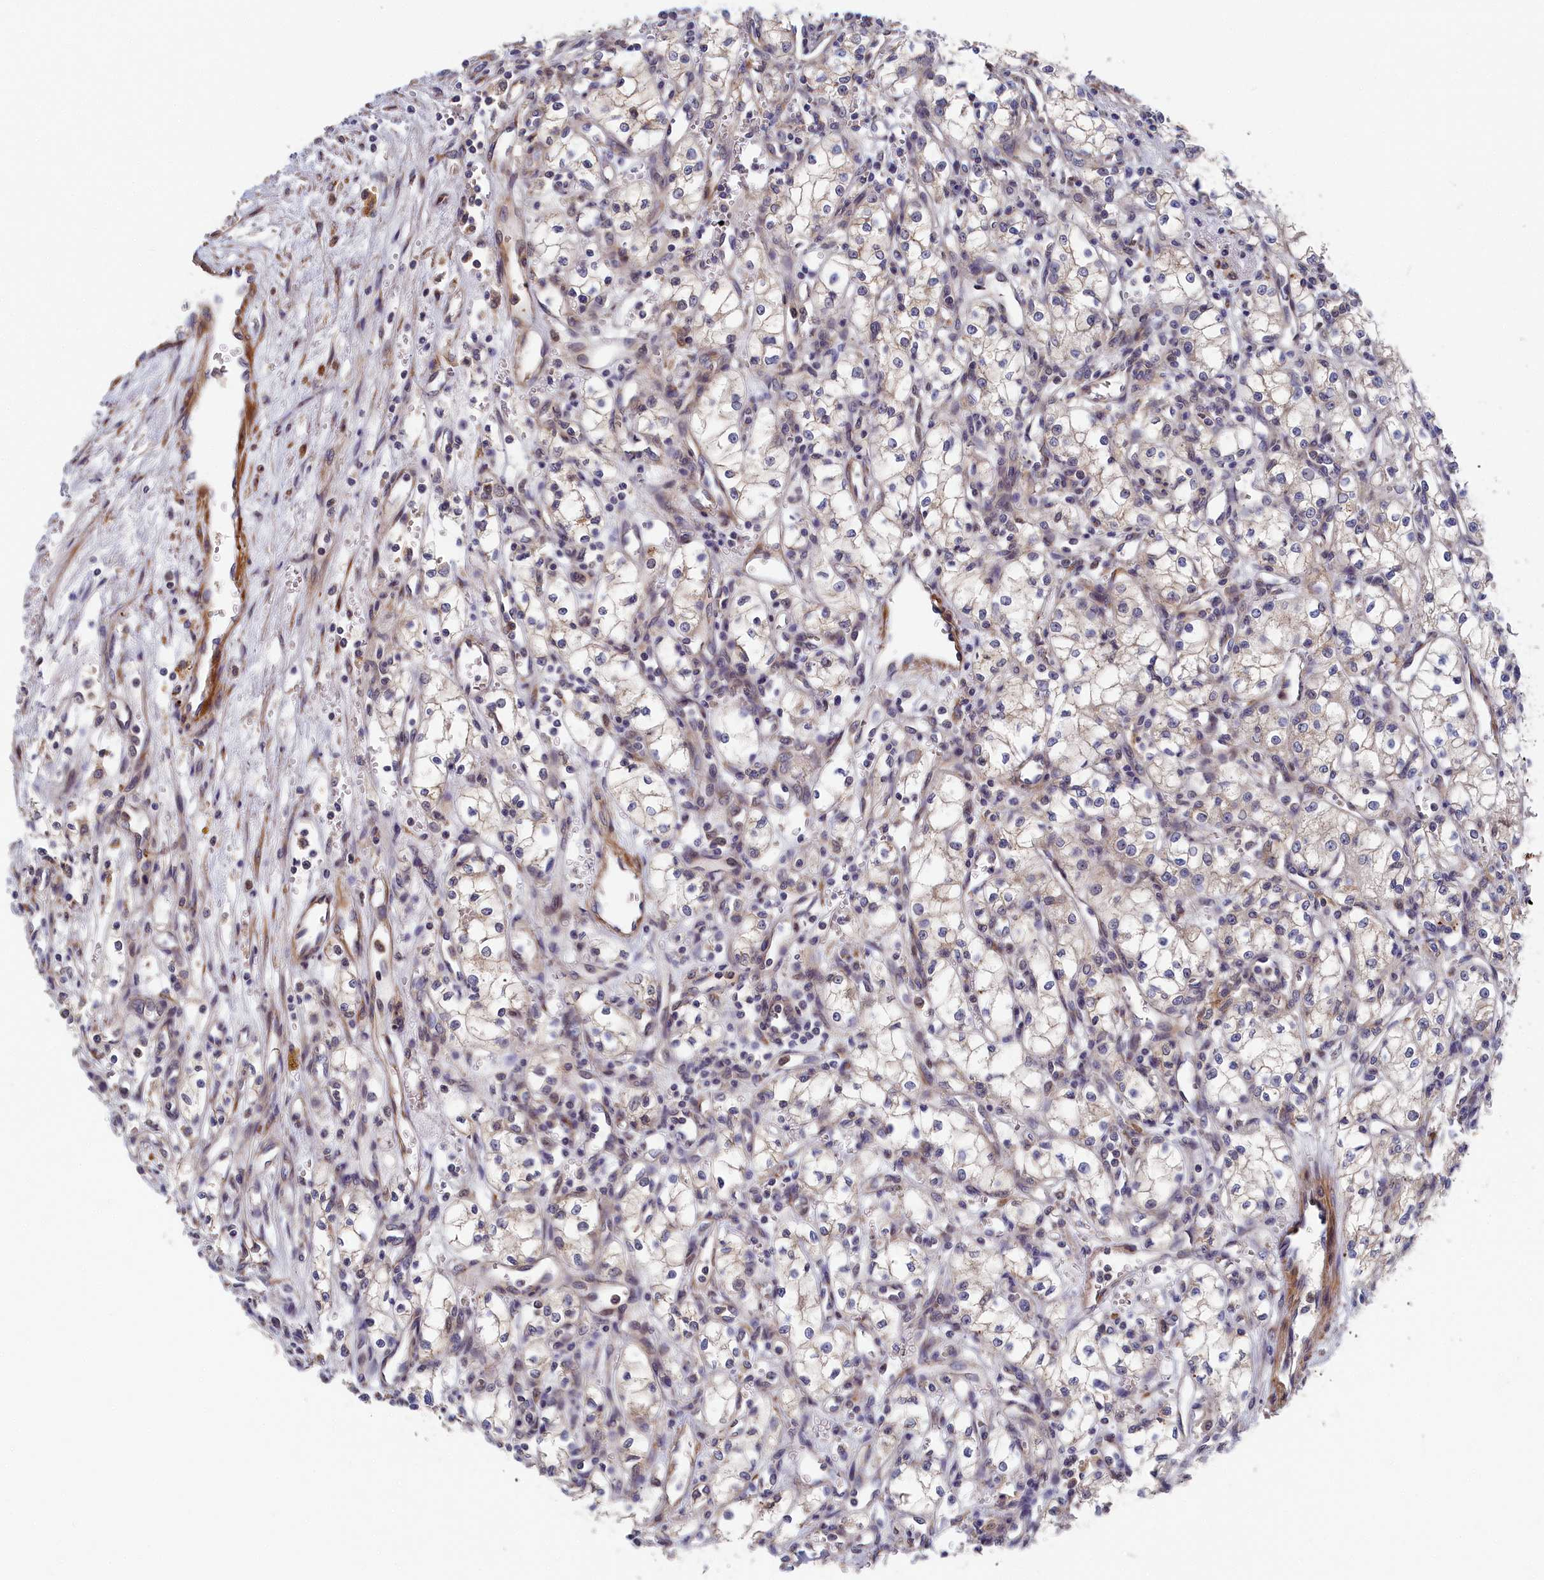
{"staining": {"intensity": "weak", "quantity": "<25%", "location": "cytoplasmic/membranous"}, "tissue": "renal cancer", "cell_type": "Tumor cells", "image_type": "cancer", "snomed": [{"axis": "morphology", "description": "Adenocarcinoma, NOS"}, {"axis": "topography", "description": "Kidney"}], "caption": "Photomicrograph shows no significant protein expression in tumor cells of renal cancer.", "gene": "CYB5D2", "patient": {"sex": "male", "age": 59}}